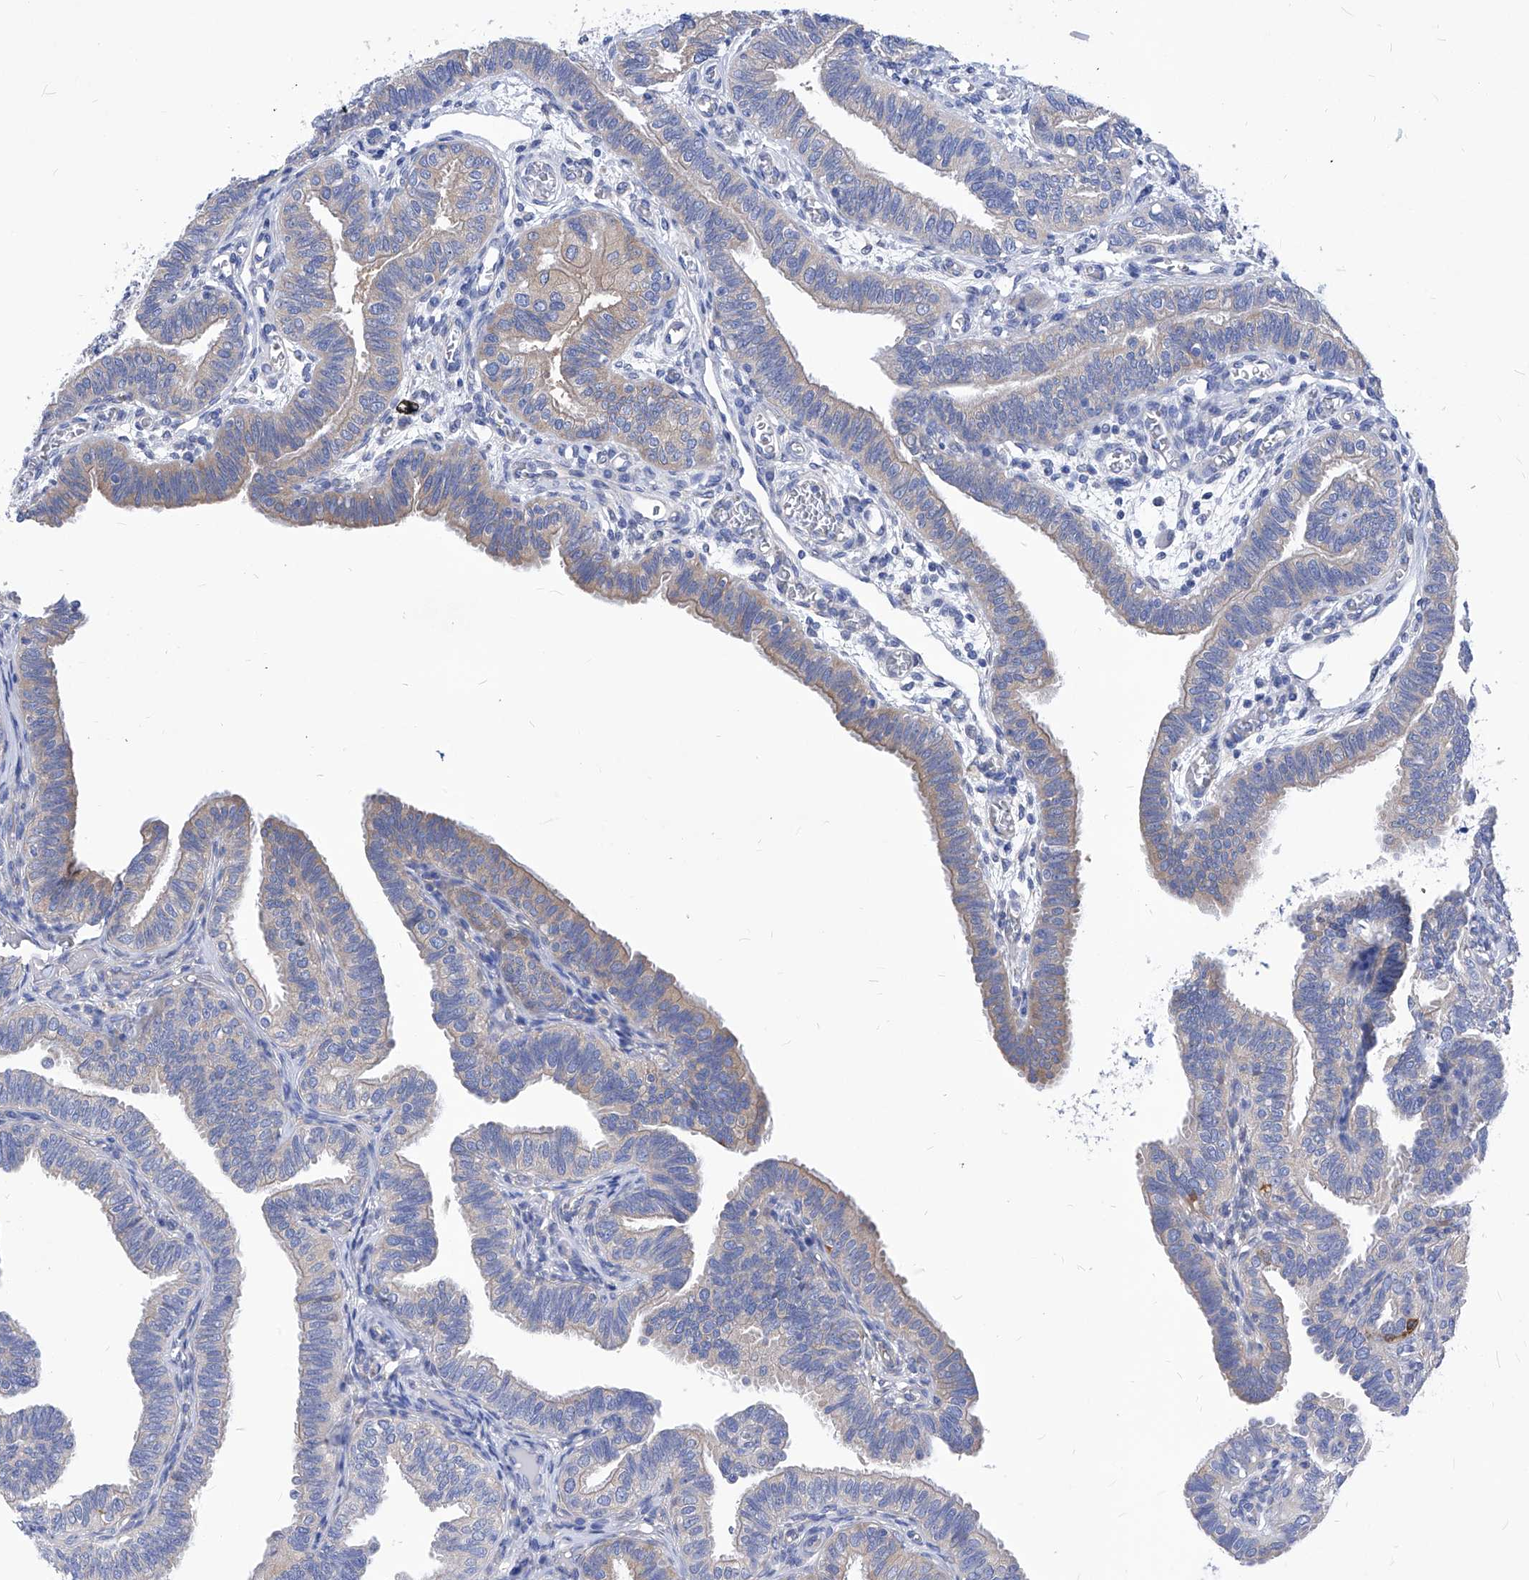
{"staining": {"intensity": "weak", "quantity": "<25%", "location": "cytoplasmic/membranous"}, "tissue": "fallopian tube", "cell_type": "Glandular cells", "image_type": "normal", "snomed": [{"axis": "morphology", "description": "Normal tissue, NOS"}, {"axis": "topography", "description": "Fallopian tube"}], "caption": "Glandular cells show no significant expression in unremarkable fallopian tube. (DAB immunohistochemistry with hematoxylin counter stain).", "gene": "XPNPEP1", "patient": {"sex": "female", "age": 39}}